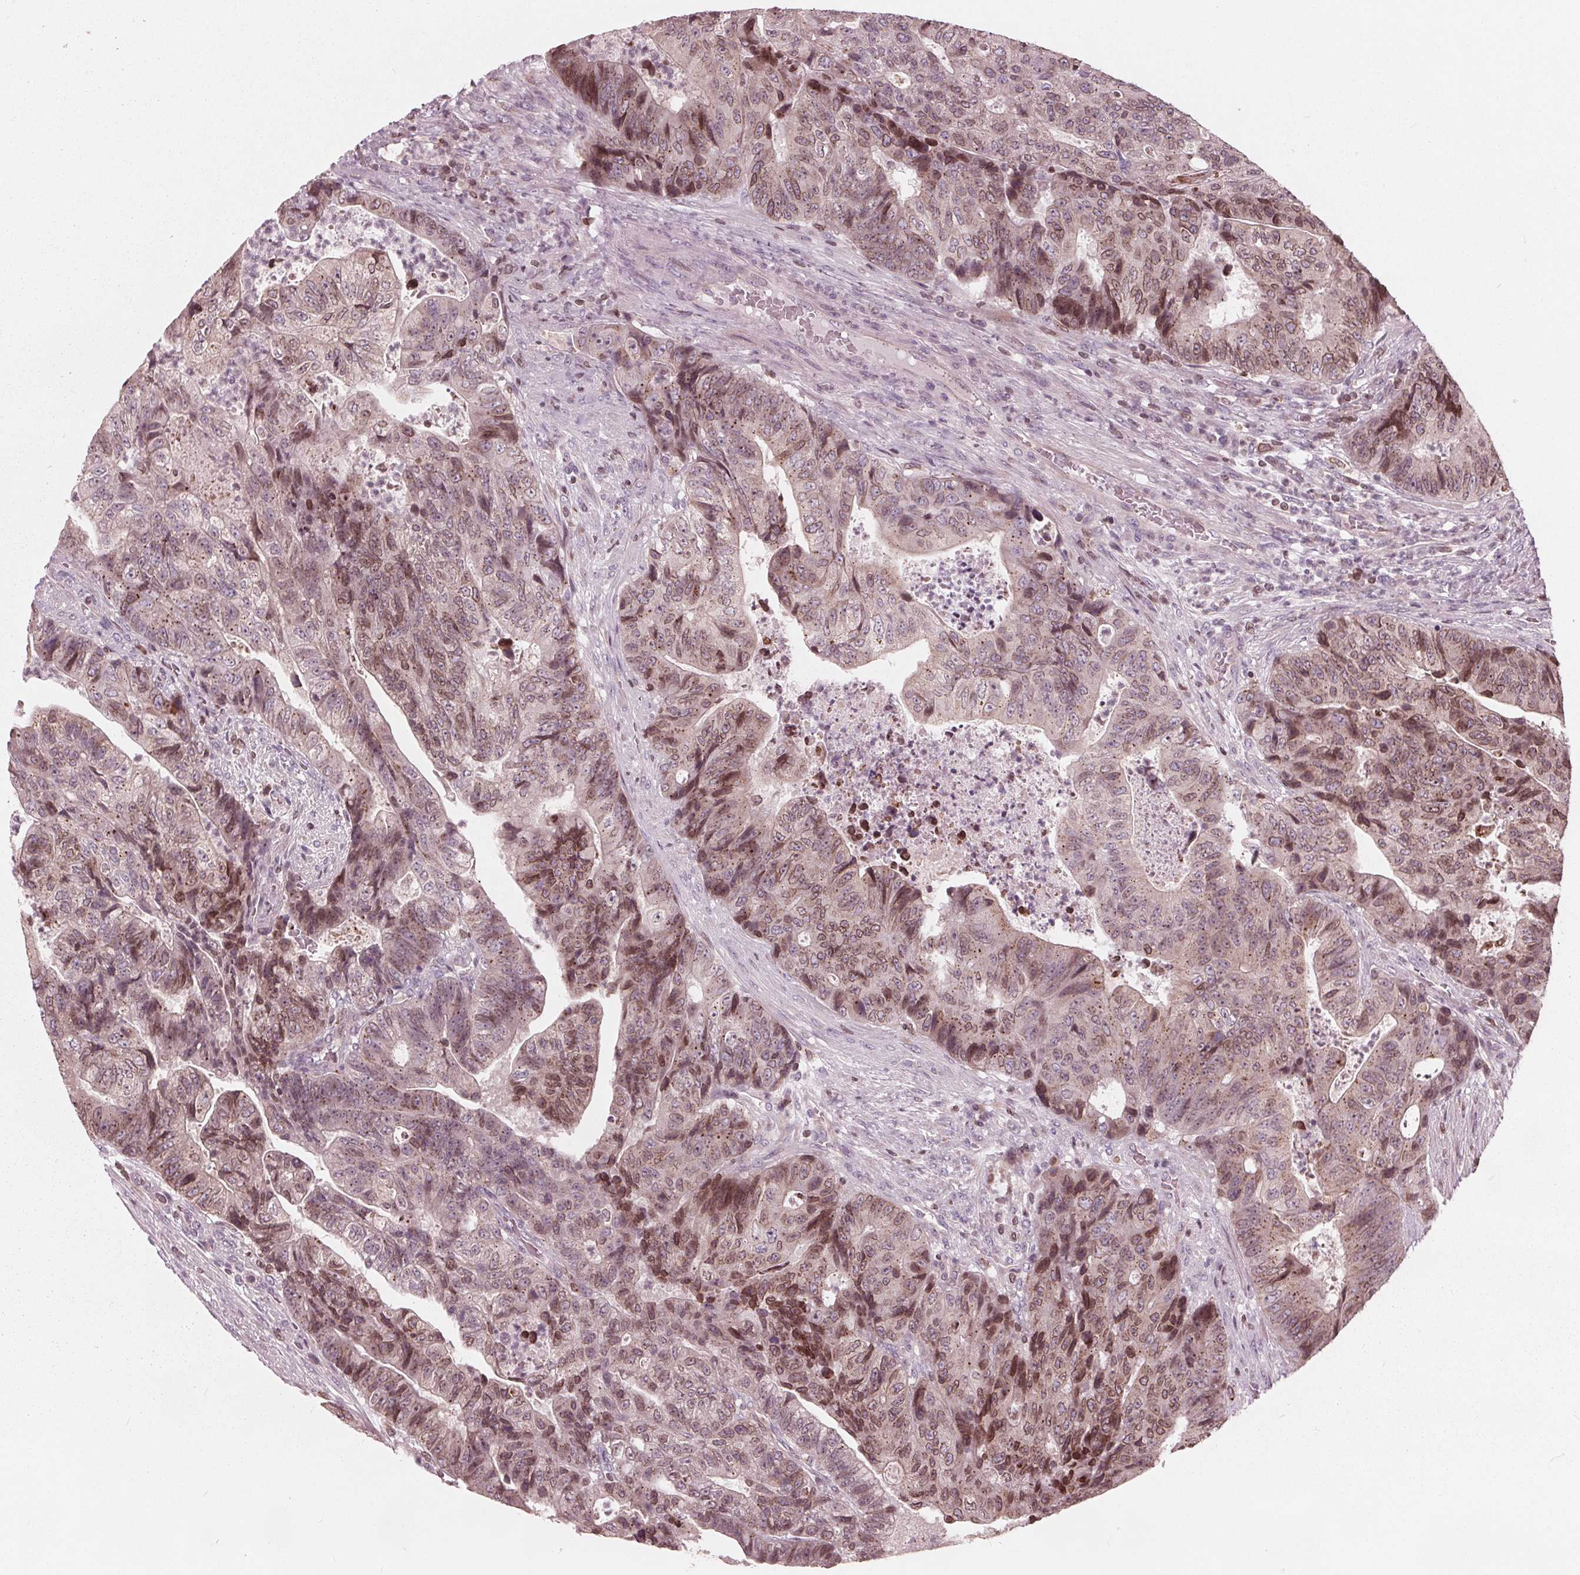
{"staining": {"intensity": "moderate", "quantity": "25%-75%", "location": "cytoplasmic/membranous,nuclear"}, "tissue": "colorectal cancer", "cell_type": "Tumor cells", "image_type": "cancer", "snomed": [{"axis": "morphology", "description": "Normal tissue, NOS"}, {"axis": "morphology", "description": "Adenocarcinoma, NOS"}, {"axis": "topography", "description": "Colon"}], "caption": "Human colorectal cancer (adenocarcinoma) stained with a protein marker displays moderate staining in tumor cells.", "gene": "NUP210", "patient": {"sex": "female", "age": 48}}